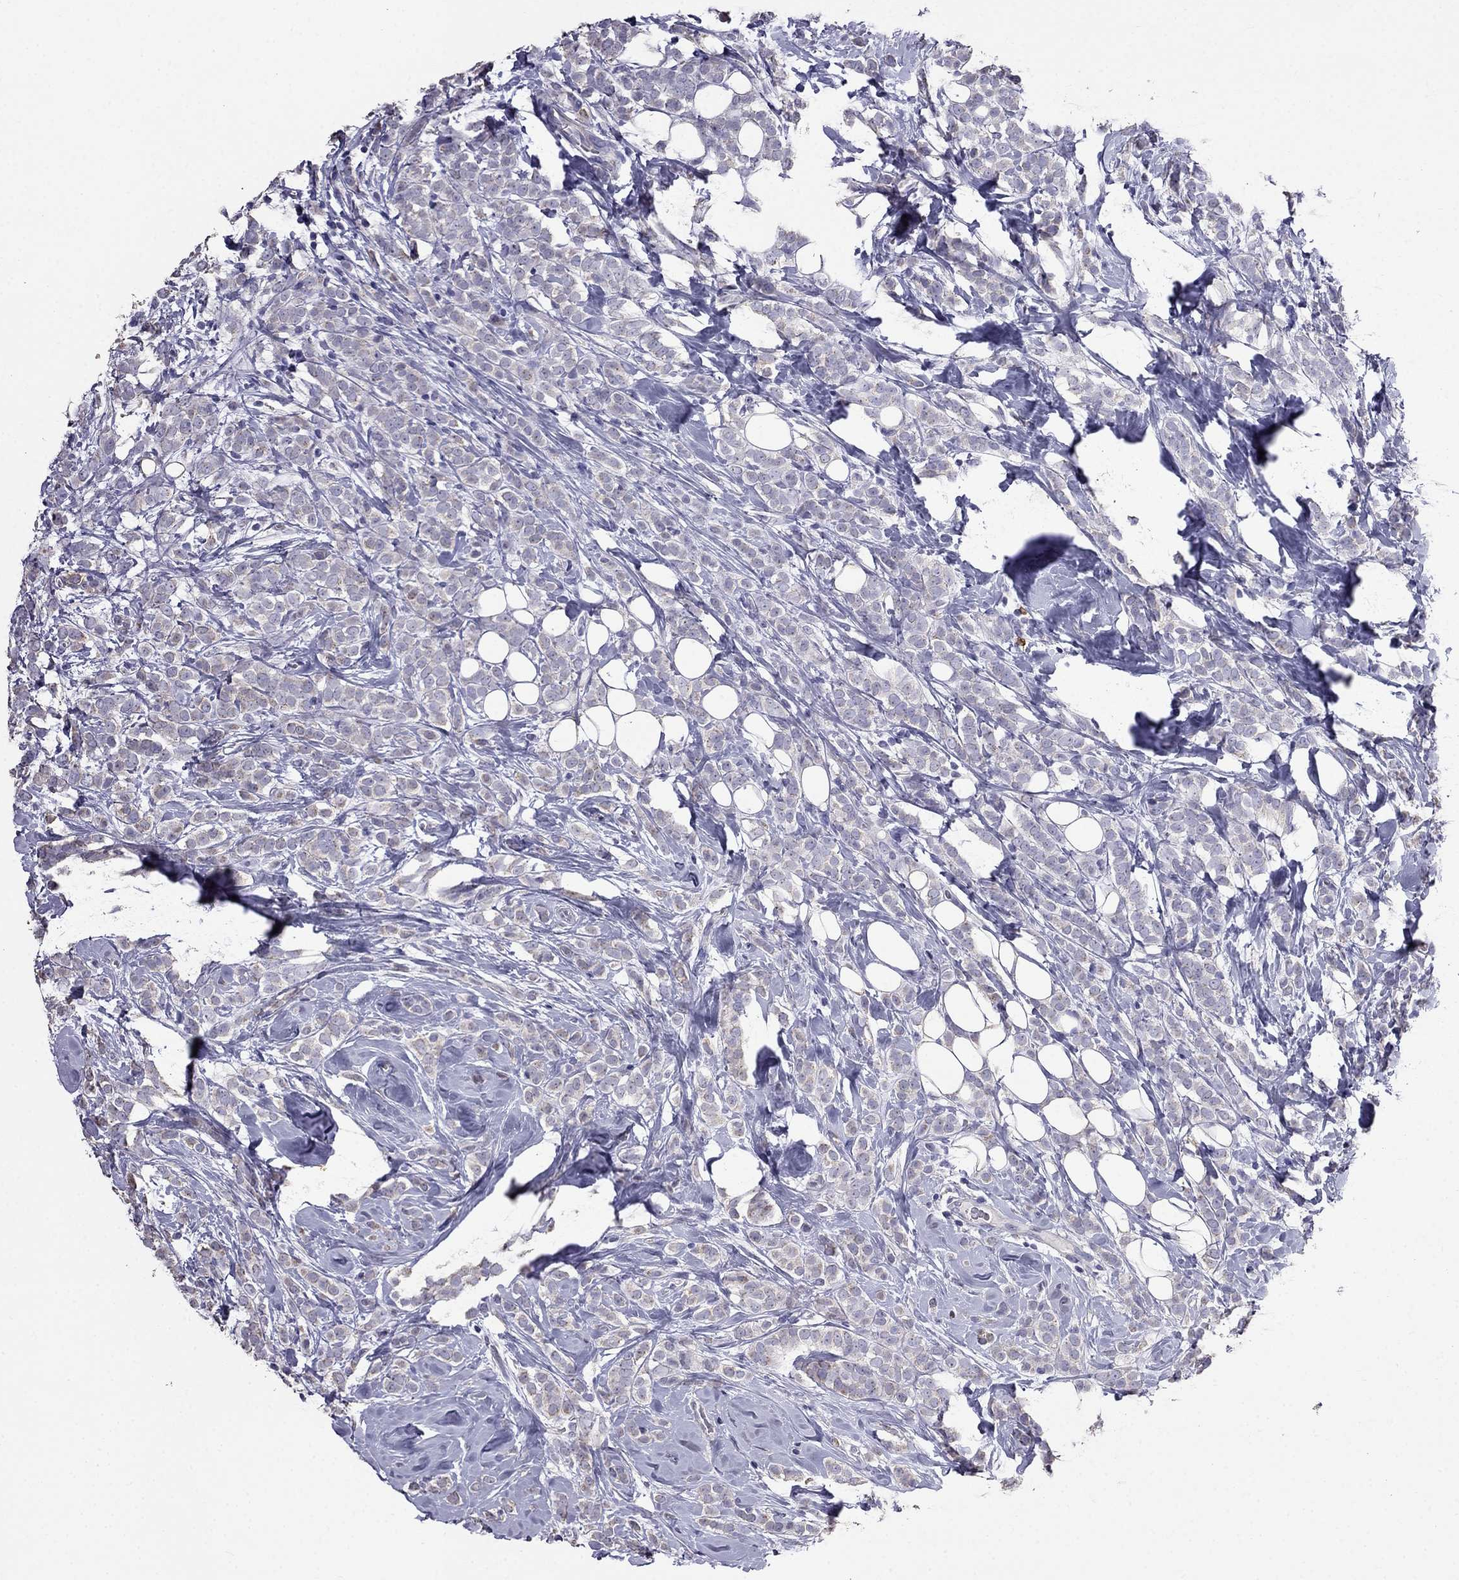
{"staining": {"intensity": "weak", "quantity": "<25%", "location": "cytoplasmic/membranous"}, "tissue": "breast cancer", "cell_type": "Tumor cells", "image_type": "cancer", "snomed": [{"axis": "morphology", "description": "Lobular carcinoma"}, {"axis": "topography", "description": "Breast"}], "caption": "Image shows no protein positivity in tumor cells of breast lobular carcinoma tissue. (DAB immunohistochemistry (IHC) with hematoxylin counter stain).", "gene": "AK5", "patient": {"sex": "female", "age": 49}}